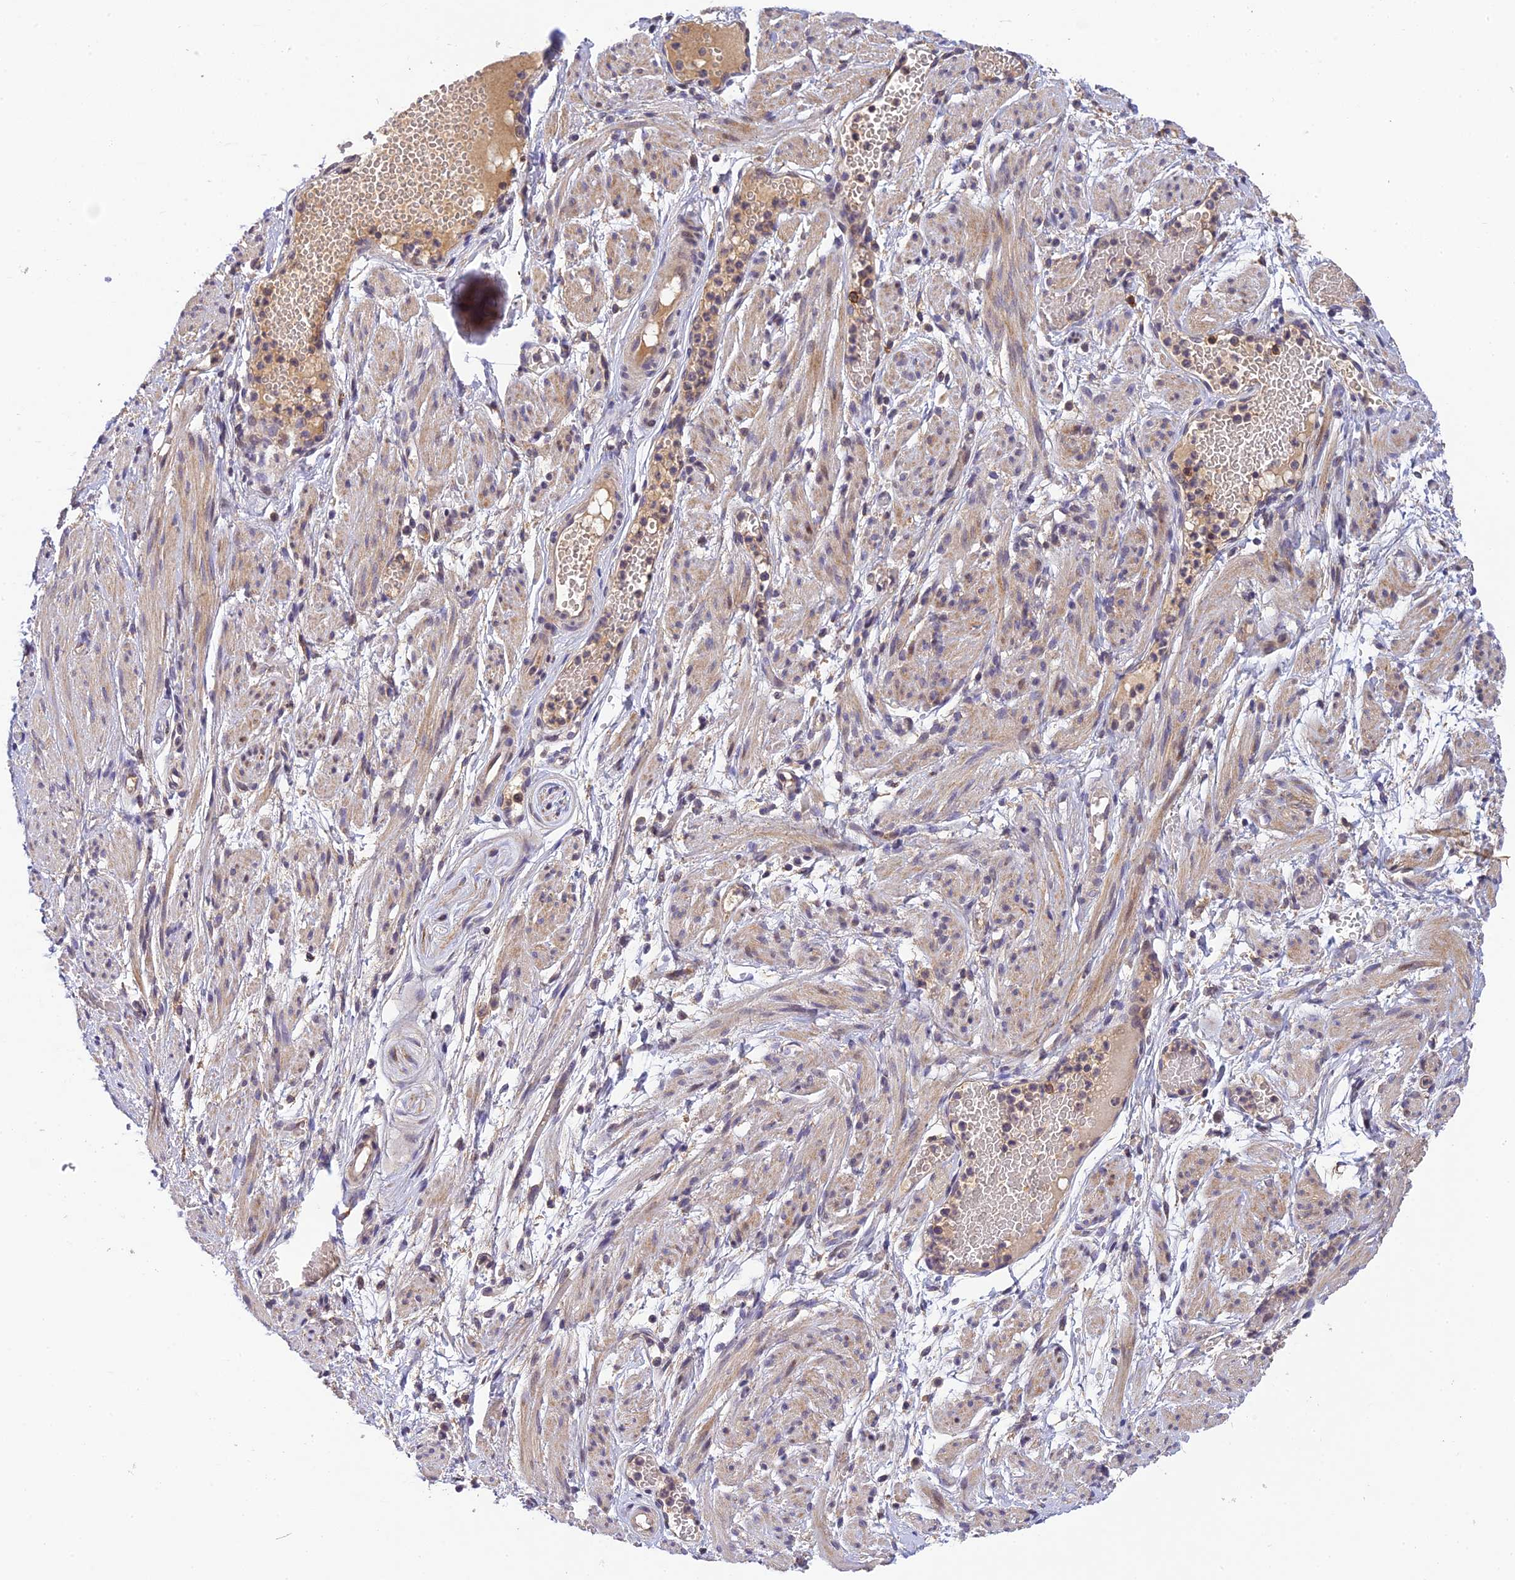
{"staining": {"intensity": "weak", "quantity": ">75%", "location": "cytoplasmic/membranous"}, "tissue": "adipose tissue", "cell_type": "Adipocytes", "image_type": "normal", "snomed": [{"axis": "morphology", "description": "Normal tissue, NOS"}, {"axis": "topography", "description": "Smooth muscle"}, {"axis": "topography", "description": "Peripheral nerve tissue"}], "caption": "DAB (3,3'-diaminobenzidine) immunohistochemical staining of normal human adipose tissue shows weak cytoplasmic/membranous protein positivity in about >75% of adipocytes.", "gene": "DENND5B", "patient": {"sex": "female", "age": 39}}